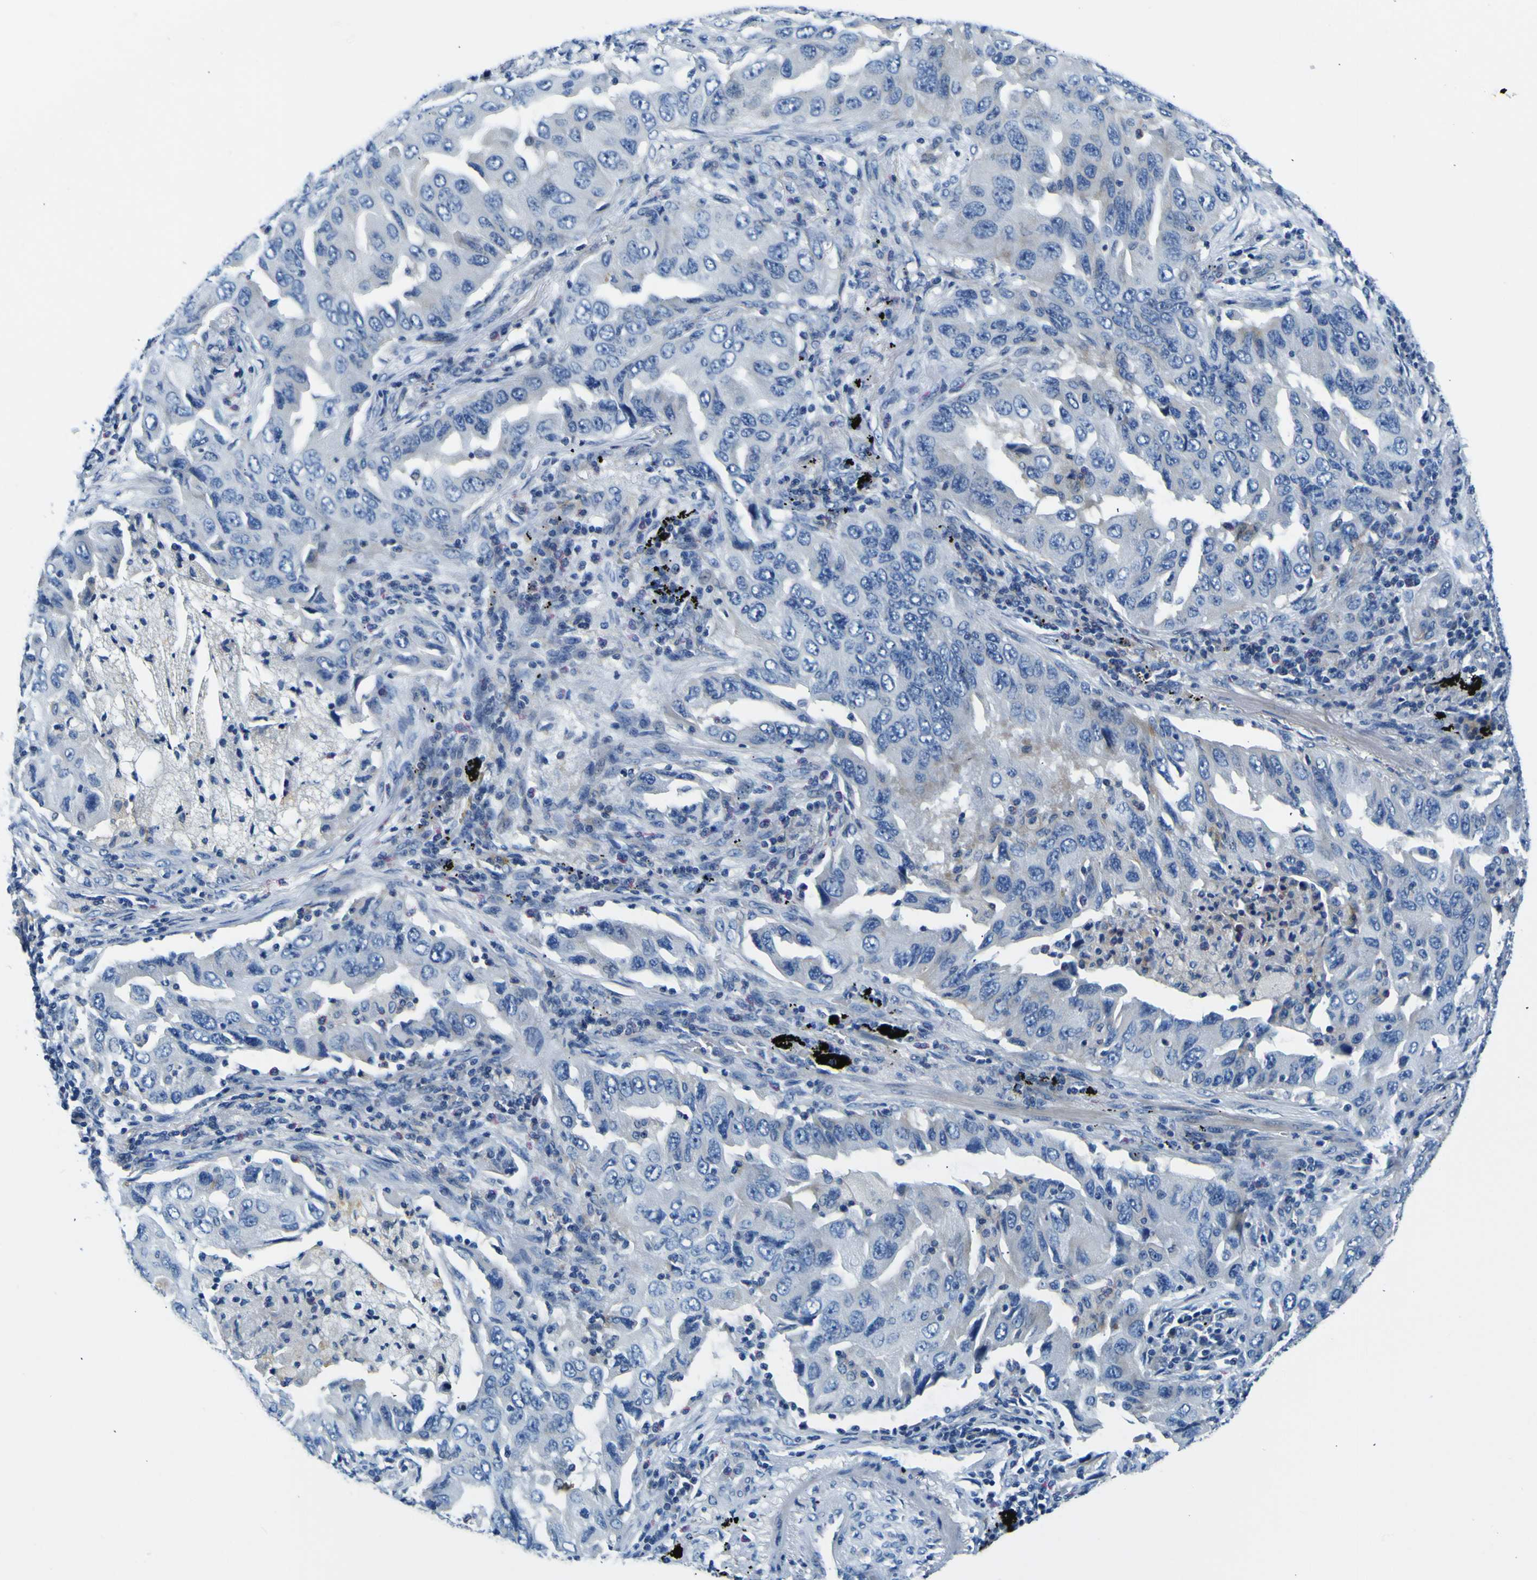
{"staining": {"intensity": "negative", "quantity": "none", "location": "none"}, "tissue": "lung cancer", "cell_type": "Tumor cells", "image_type": "cancer", "snomed": [{"axis": "morphology", "description": "Adenocarcinoma, NOS"}, {"axis": "topography", "description": "Lung"}], "caption": "Protein analysis of lung cancer shows no significant positivity in tumor cells.", "gene": "ADGRA2", "patient": {"sex": "female", "age": 65}}